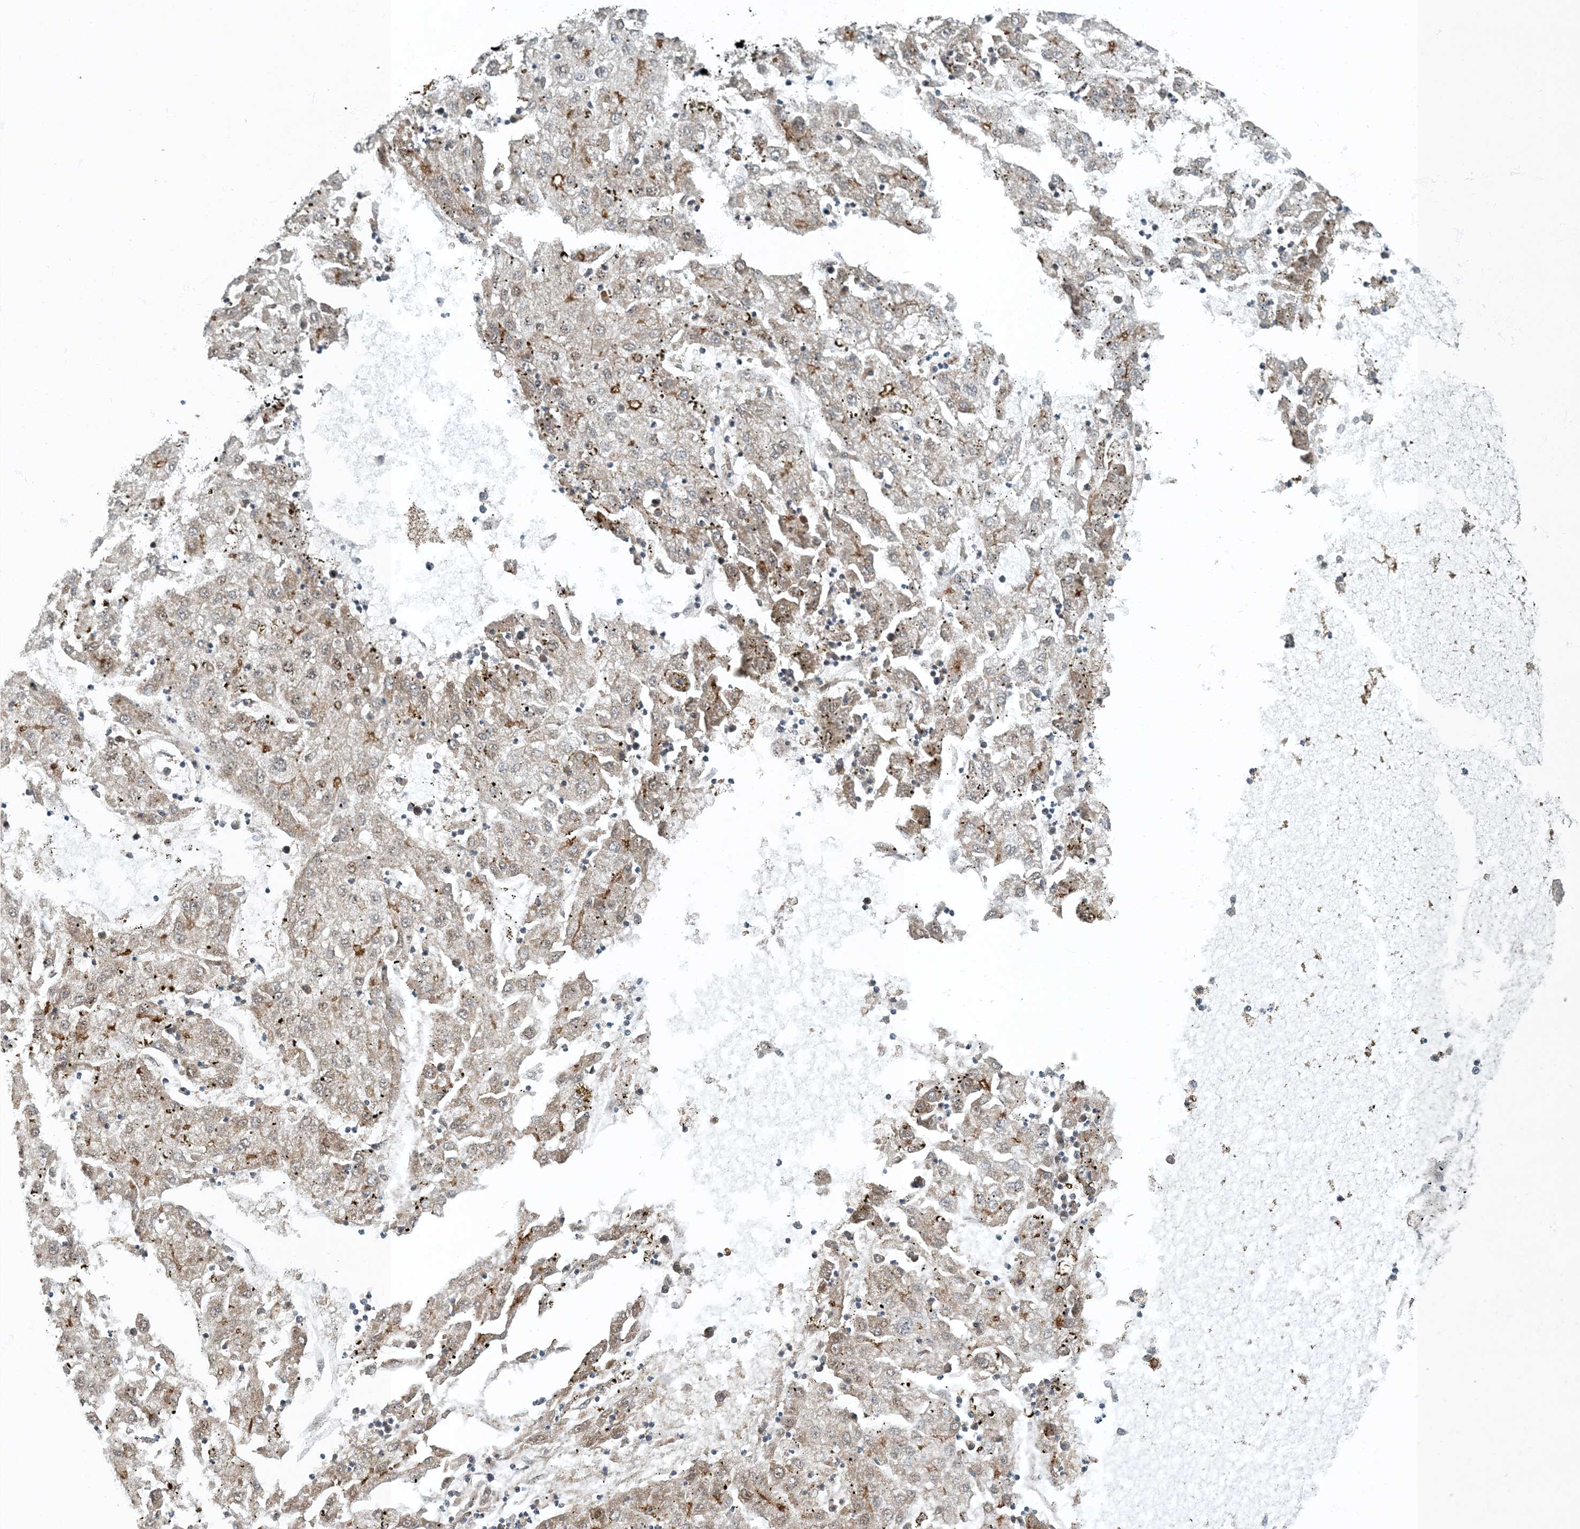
{"staining": {"intensity": "moderate", "quantity": "25%-75%", "location": "cytoplasmic/membranous,nuclear"}, "tissue": "liver cancer", "cell_type": "Tumor cells", "image_type": "cancer", "snomed": [{"axis": "morphology", "description": "Carcinoma, Hepatocellular, NOS"}, {"axis": "topography", "description": "Liver"}], "caption": "Human hepatocellular carcinoma (liver) stained with a protein marker reveals moderate staining in tumor cells.", "gene": "MBD1", "patient": {"sex": "male", "age": 72}}